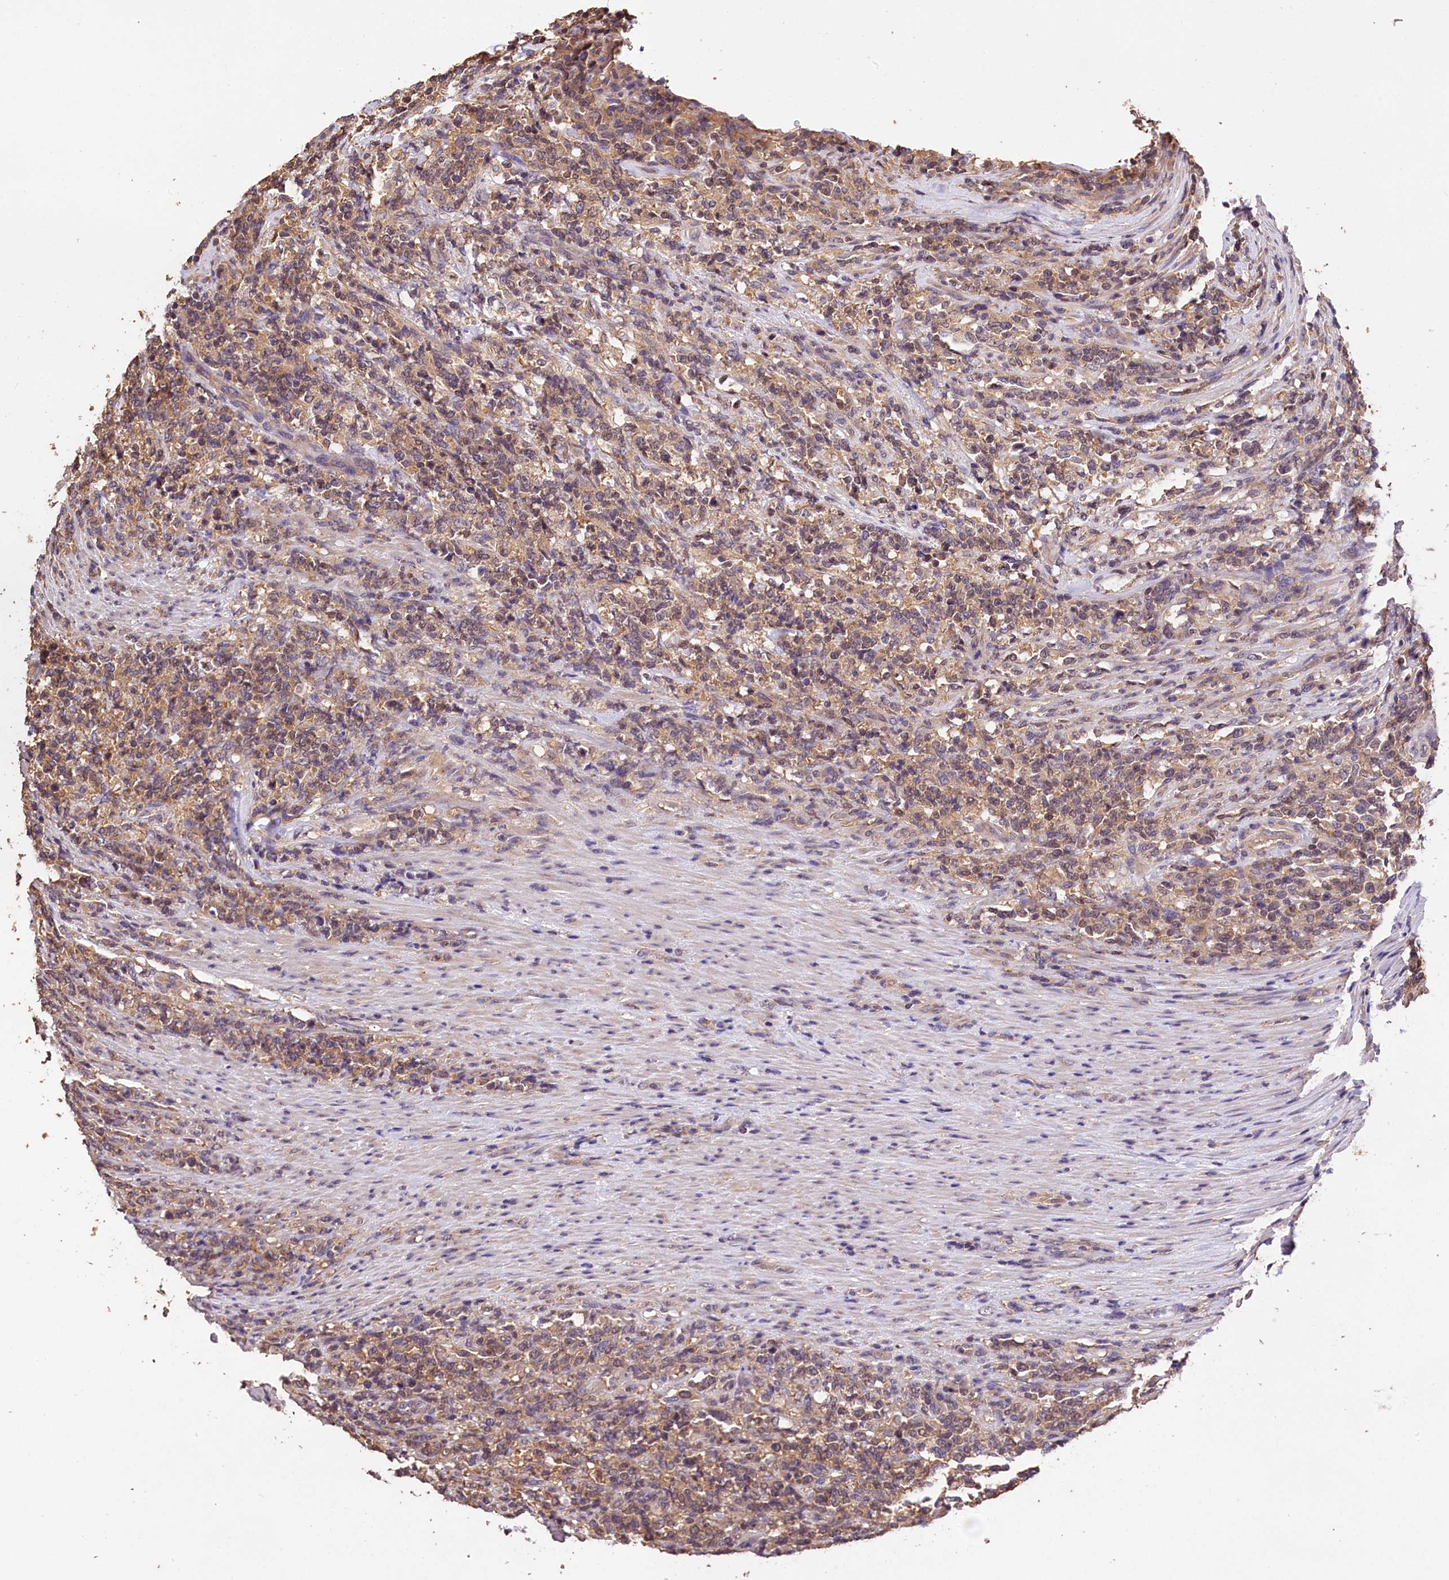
{"staining": {"intensity": "moderate", "quantity": ">75%", "location": "cytoplasmic/membranous"}, "tissue": "lymphoma", "cell_type": "Tumor cells", "image_type": "cancer", "snomed": [{"axis": "morphology", "description": "Malignant lymphoma, non-Hodgkin's type, High grade"}, {"axis": "topography", "description": "Soft tissue"}], "caption": "Moderate cytoplasmic/membranous protein staining is present in approximately >75% of tumor cells in high-grade malignant lymphoma, non-Hodgkin's type. (DAB = brown stain, brightfield microscopy at high magnification).", "gene": "OAS3", "patient": {"sex": "male", "age": 18}}